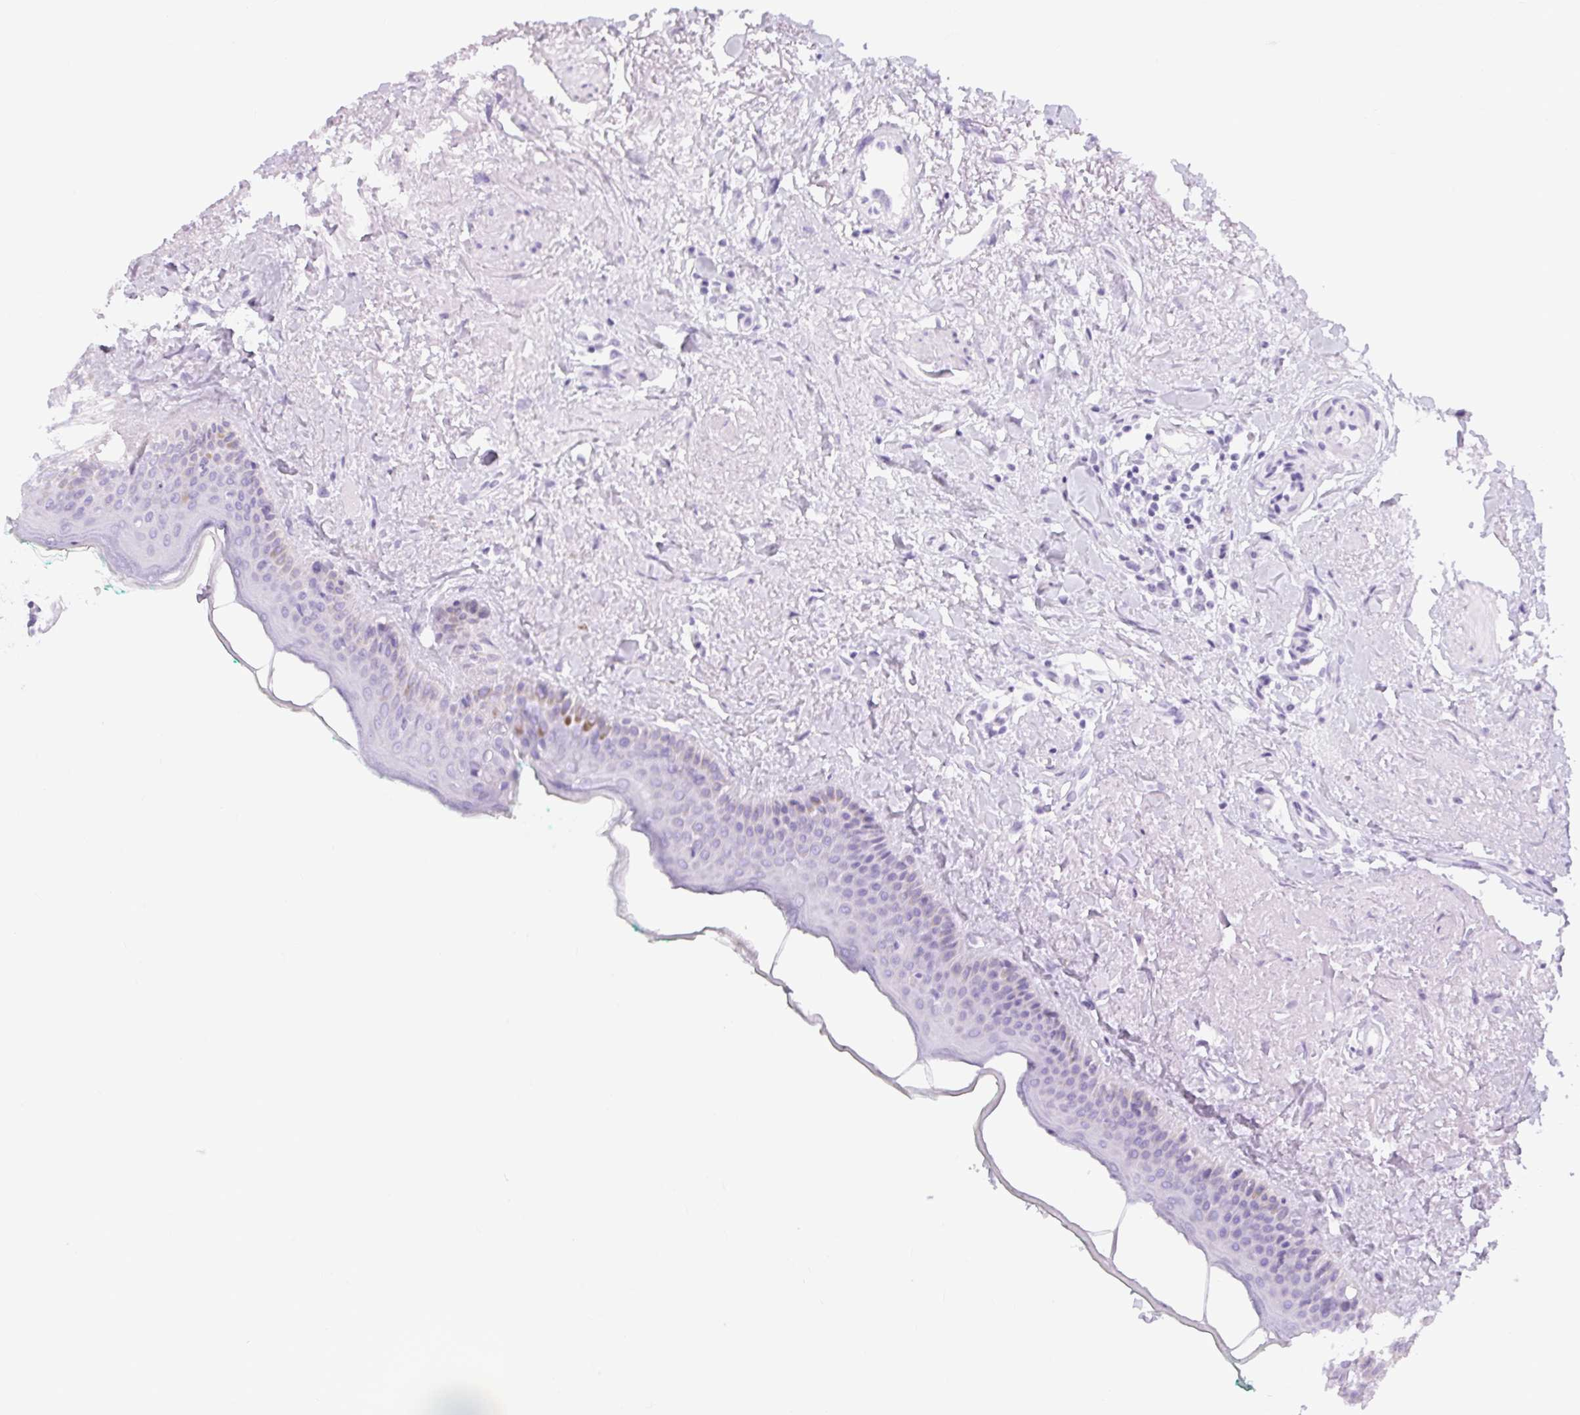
{"staining": {"intensity": "negative", "quantity": "none", "location": "none"}, "tissue": "oral mucosa", "cell_type": "Squamous epithelial cells", "image_type": "normal", "snomed": [{"axis": "morphology", "description": "Normal tissue, NOS"}, {"axis": "topography", "description": "Oral tissue"}], "caption": "IHC histopathology image of unremarkable oral mucosa stained for a protein (brown), which demonstrates no staining in squamous epithelial cells. (DAB (3,3'-diaminobenzidine) immunohistochemistry (IHC), high magnification).", "gene": "RPGRIP1", "patient": {"sex": "female", "age": 70}}